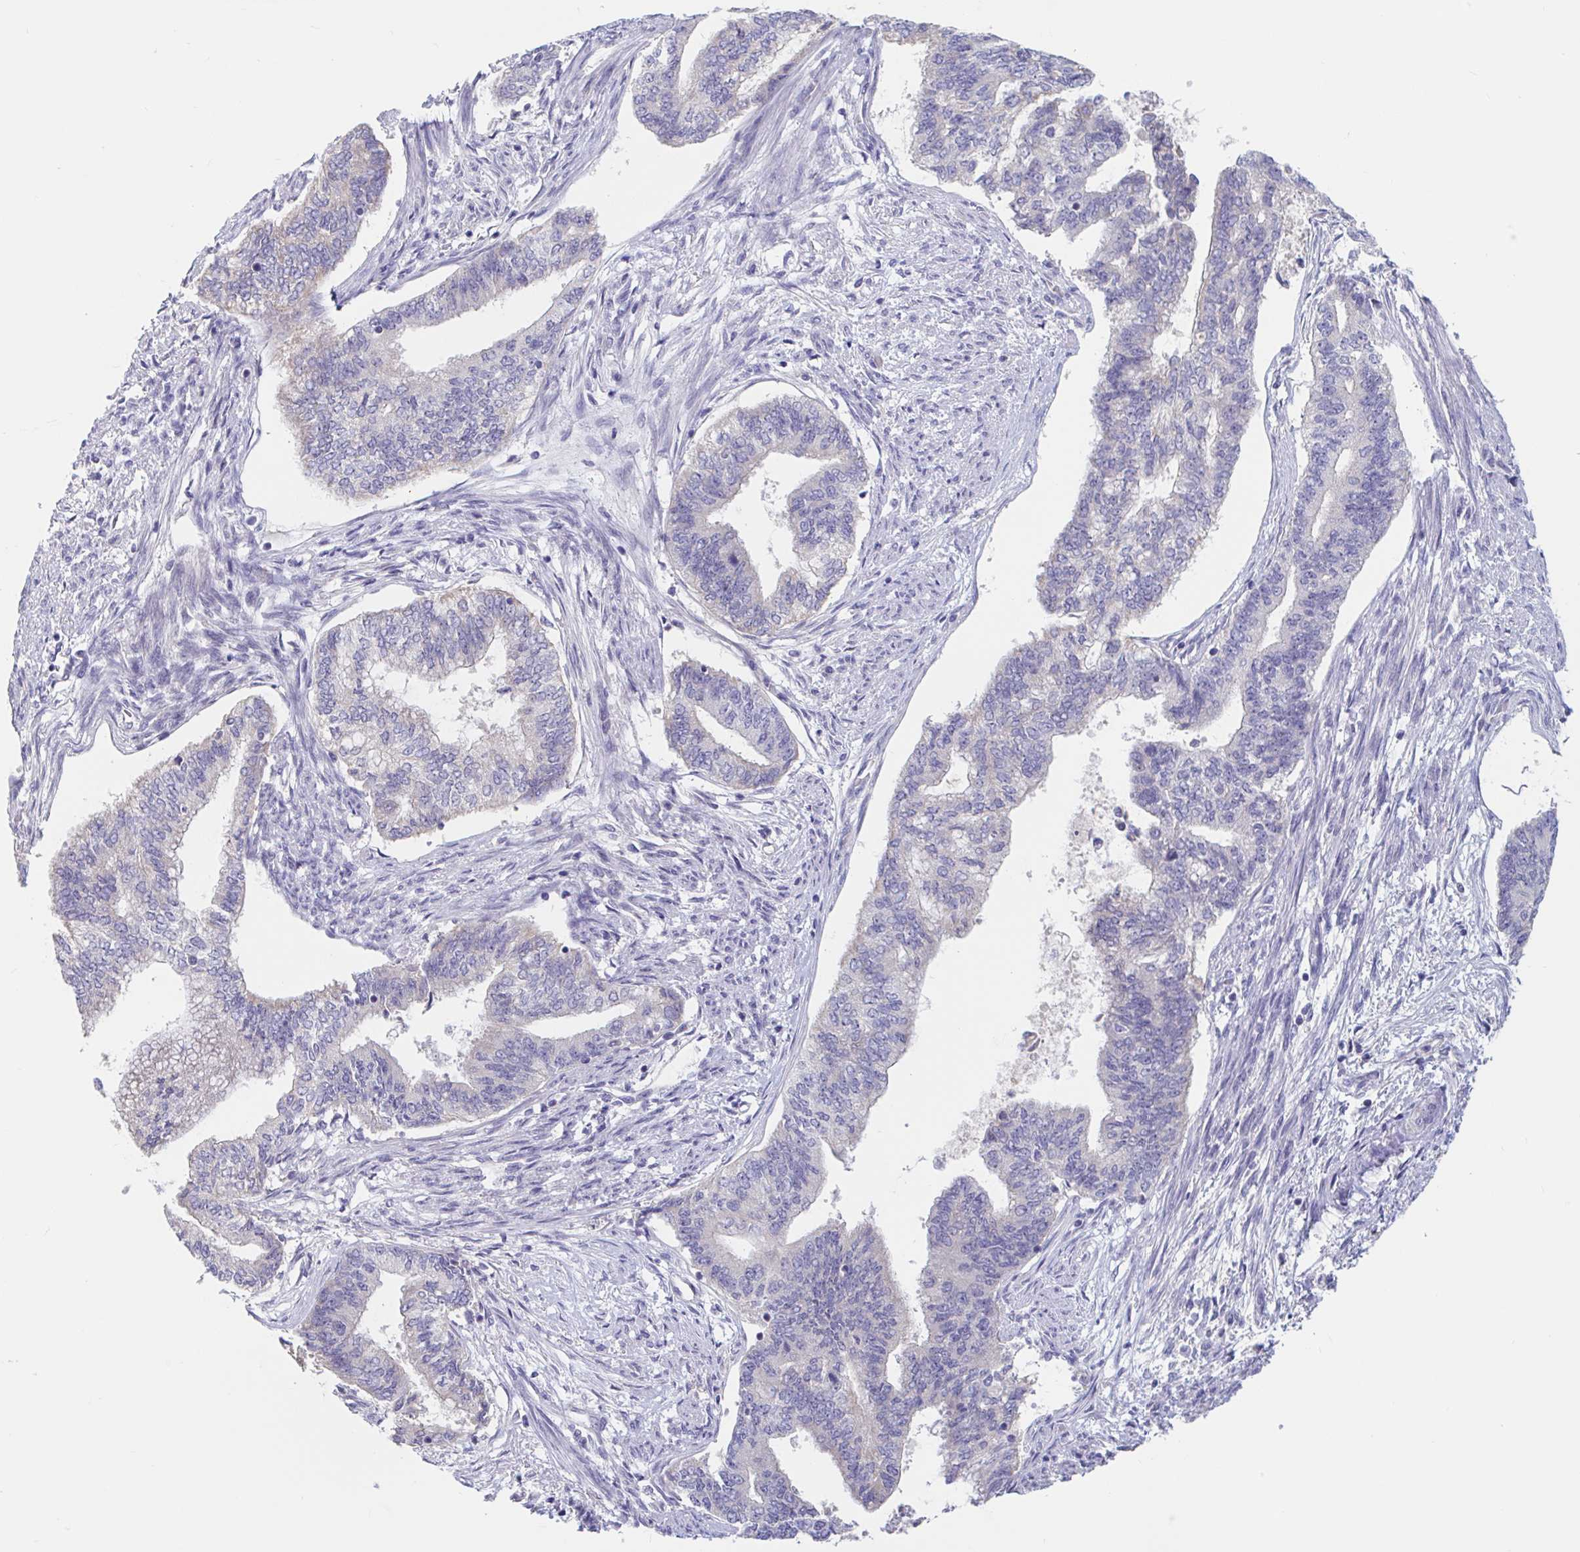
{"staining": {"intensity": "negative", "quantity": "none", "location": "none"}, "tissue": "endometrial cancer", "cell_type": "Tumor cells", "image_type": "cancer", "snomed": [{"axis": "morphology", "description": "Adenocarcinoma, NOS"}, {"axis": "topography", "description": "Endometrium"}], "caption": "Immunohistochemistry photomicrograph of endometrial cancer stained for a protein (brown), which demonstrates no positivity in tumor cells.", "gene": "UNKL", "patient": {"sex": "female", "age": 65}}